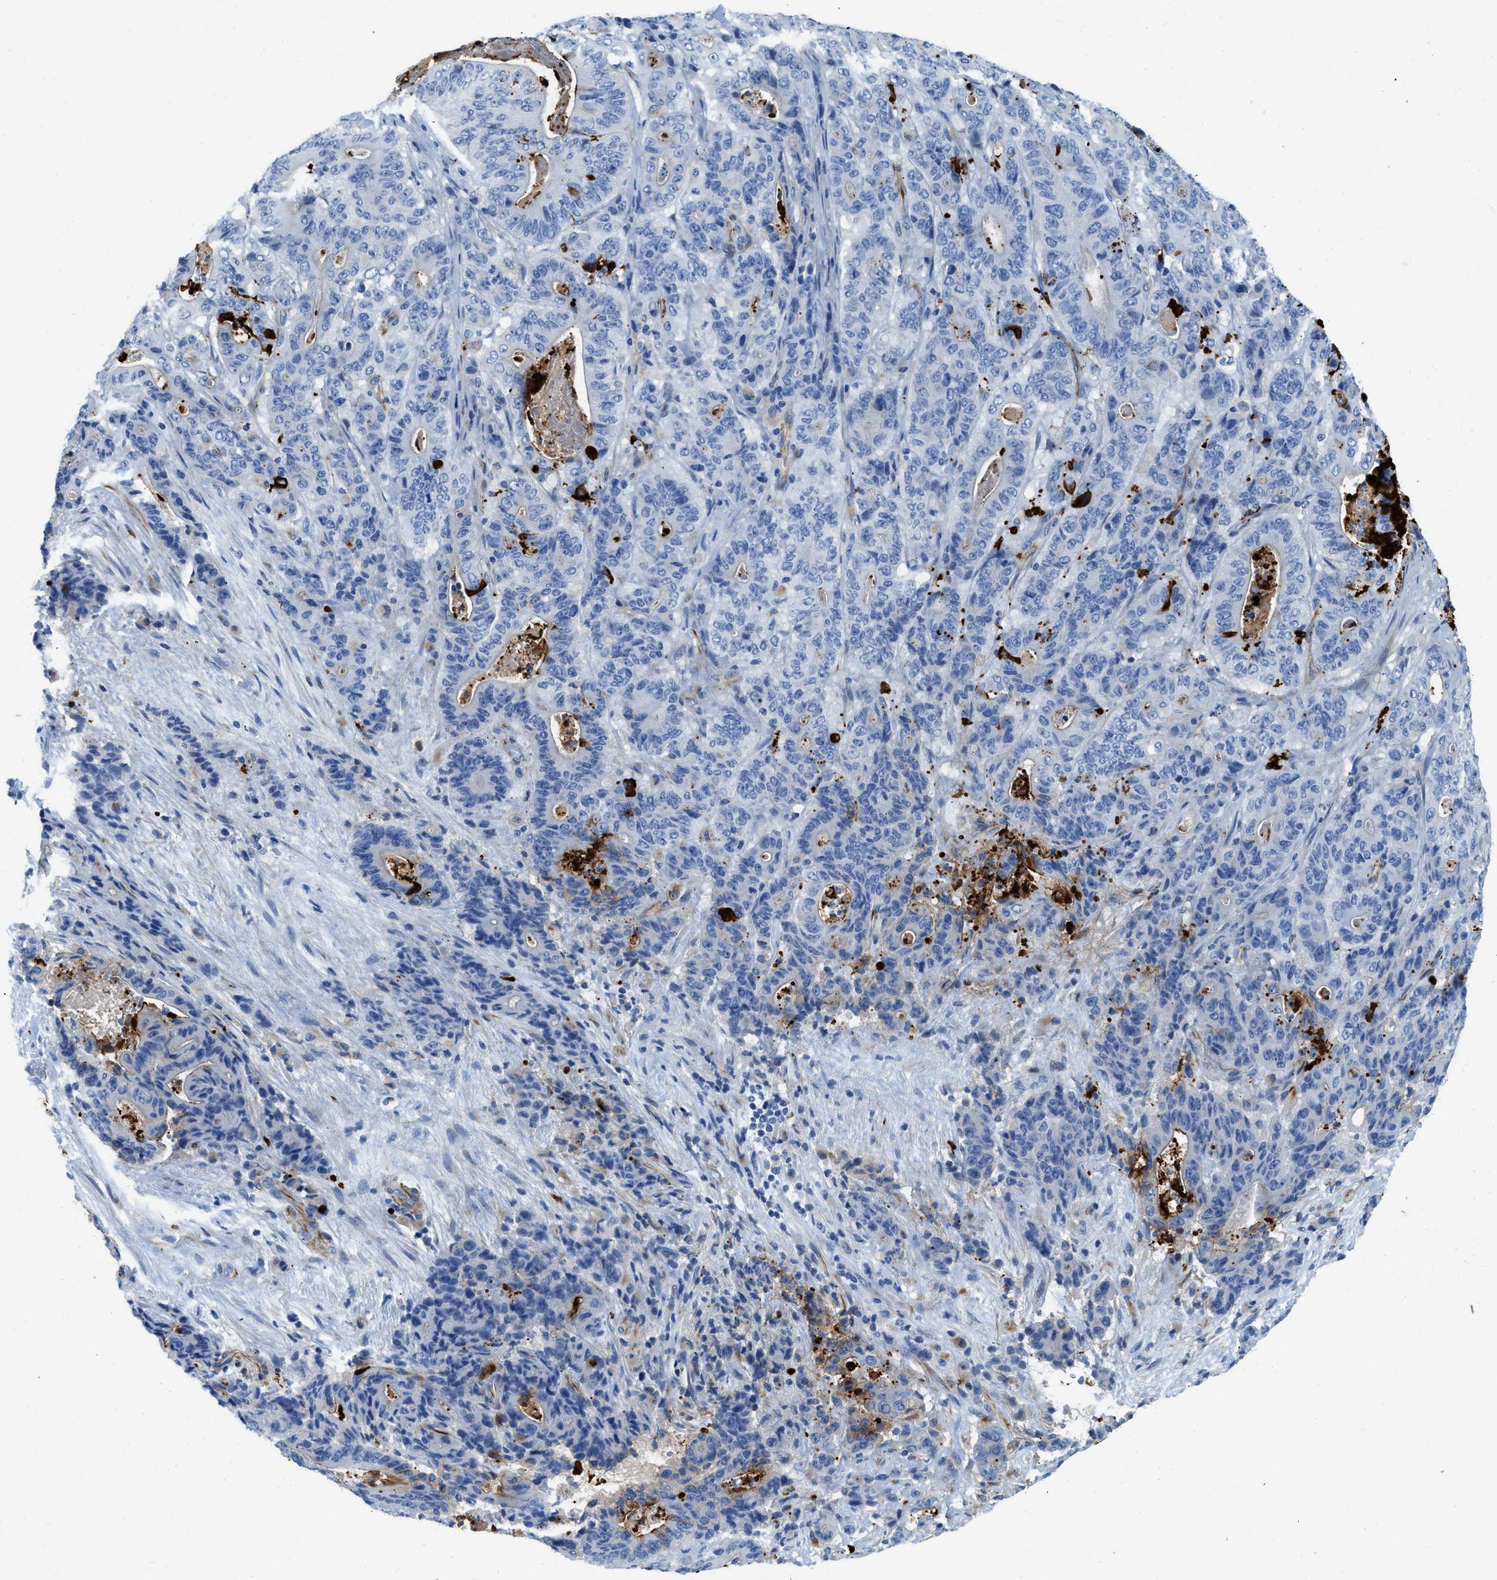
{"staining": {"intensity": "negative", "quantity": "none", "location": "none"}, "tissue": "stomach cancer", "cell_type": "Tumor cells", "image_type": "cancer", "snomed": [{"axis": "morphology", "description": "Adenocarcinoma, NOS"}, {"axis": "topography", "description": "Stomach"}], "caption": "This is an immunohistochemistry (IHC) micrograph of human stomach cancer. There is no staining in tumor cells.", "gene": "XCR1", "patient": {"sex": "female", "age": 73}}